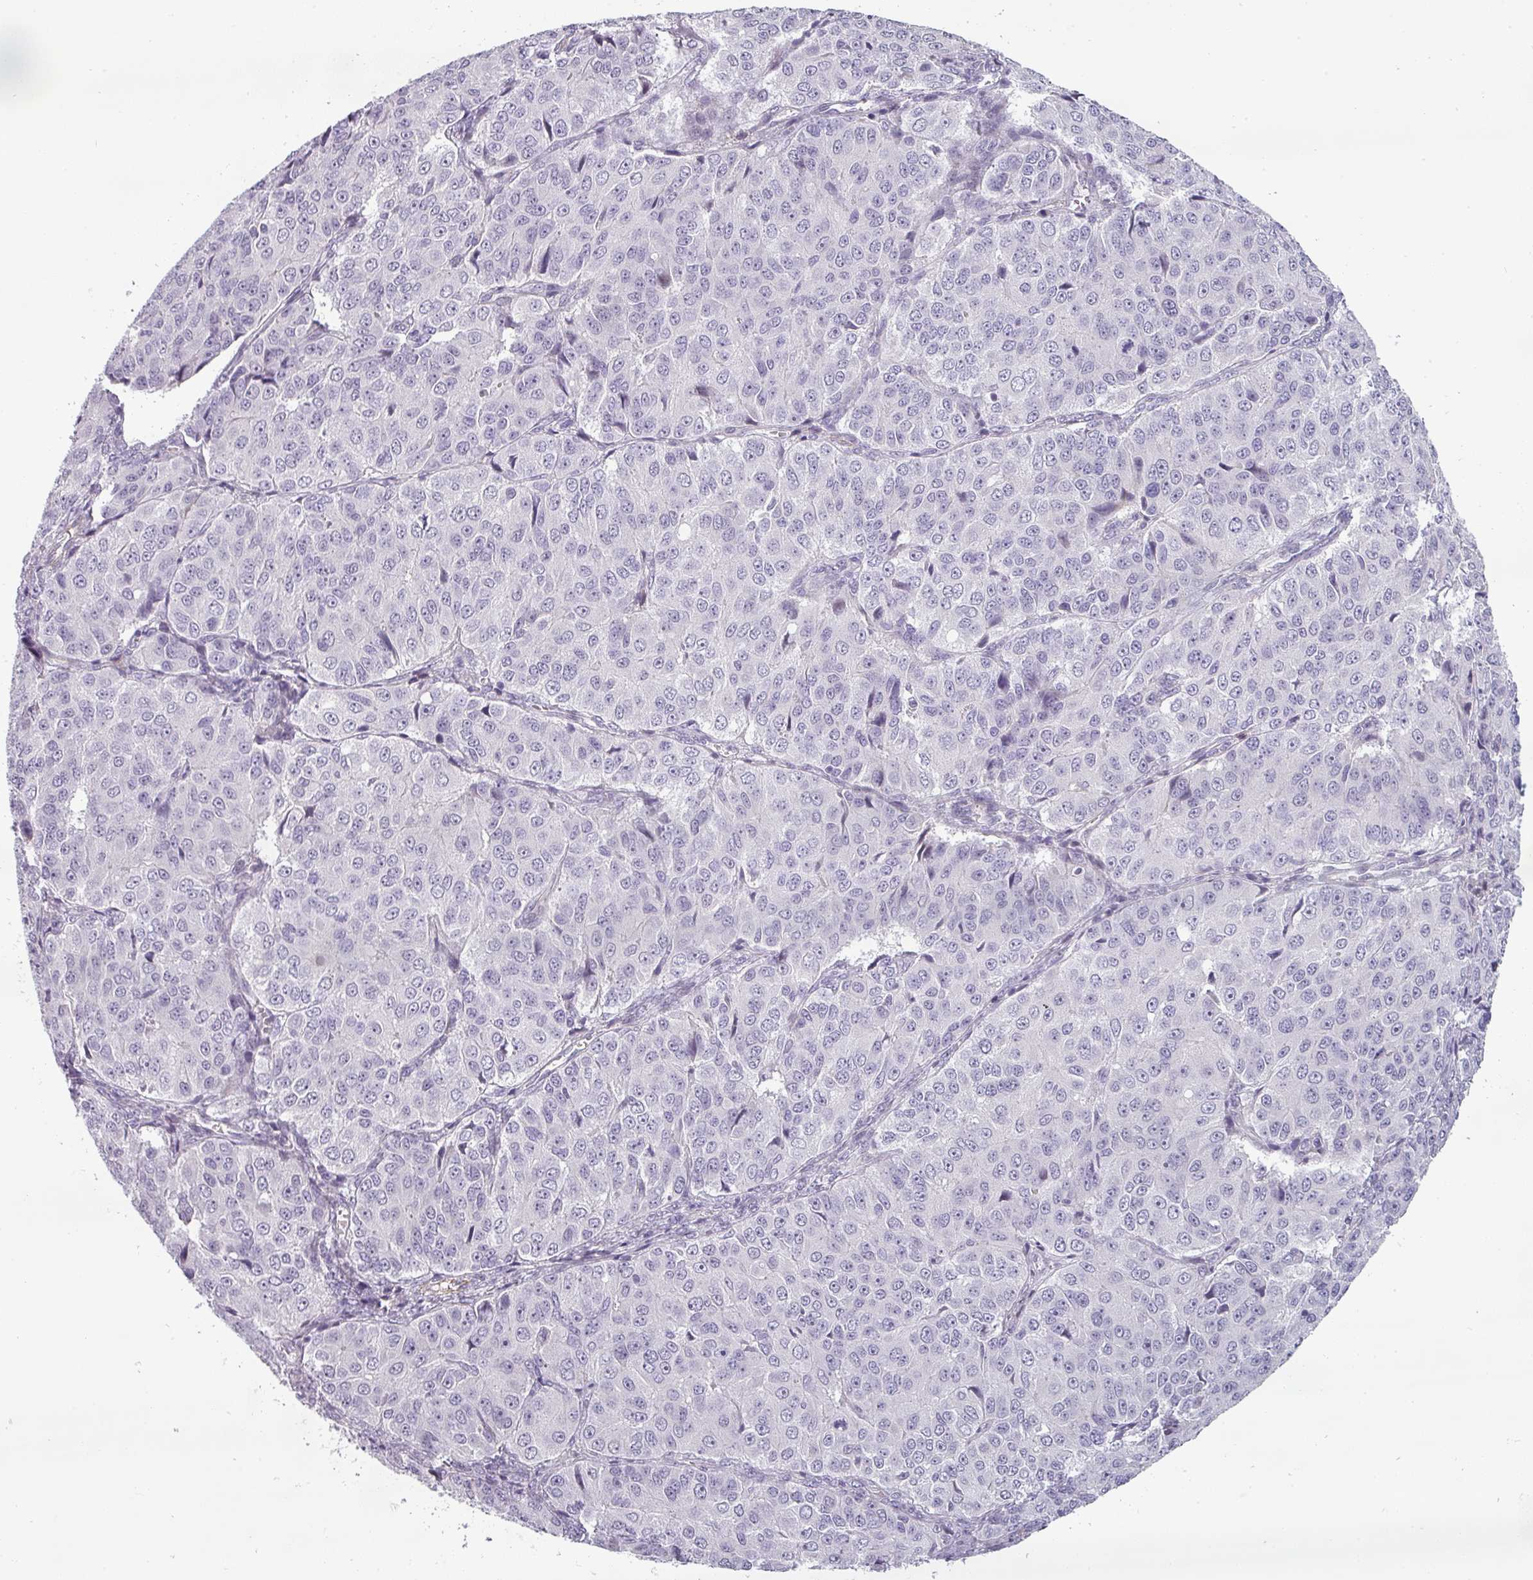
{"staining": {"intensity": "negative", "quantity": "none", "location": "none"}, "tissue": "ovarian cancer", "cell_type": "Tumor cells", "image_type": "cancer", "snomed": [{"axis": "morphology", "description": "Carcinoma, endometroid"}, {"axis": "topography", "description": "Ovary"}], "caption": "The photomicrograph exhibits no significant positivity in tumor cells of ovarian cancer.", "gene": "CHRDL1", "patient": {"sex": "female", "age": 51}}